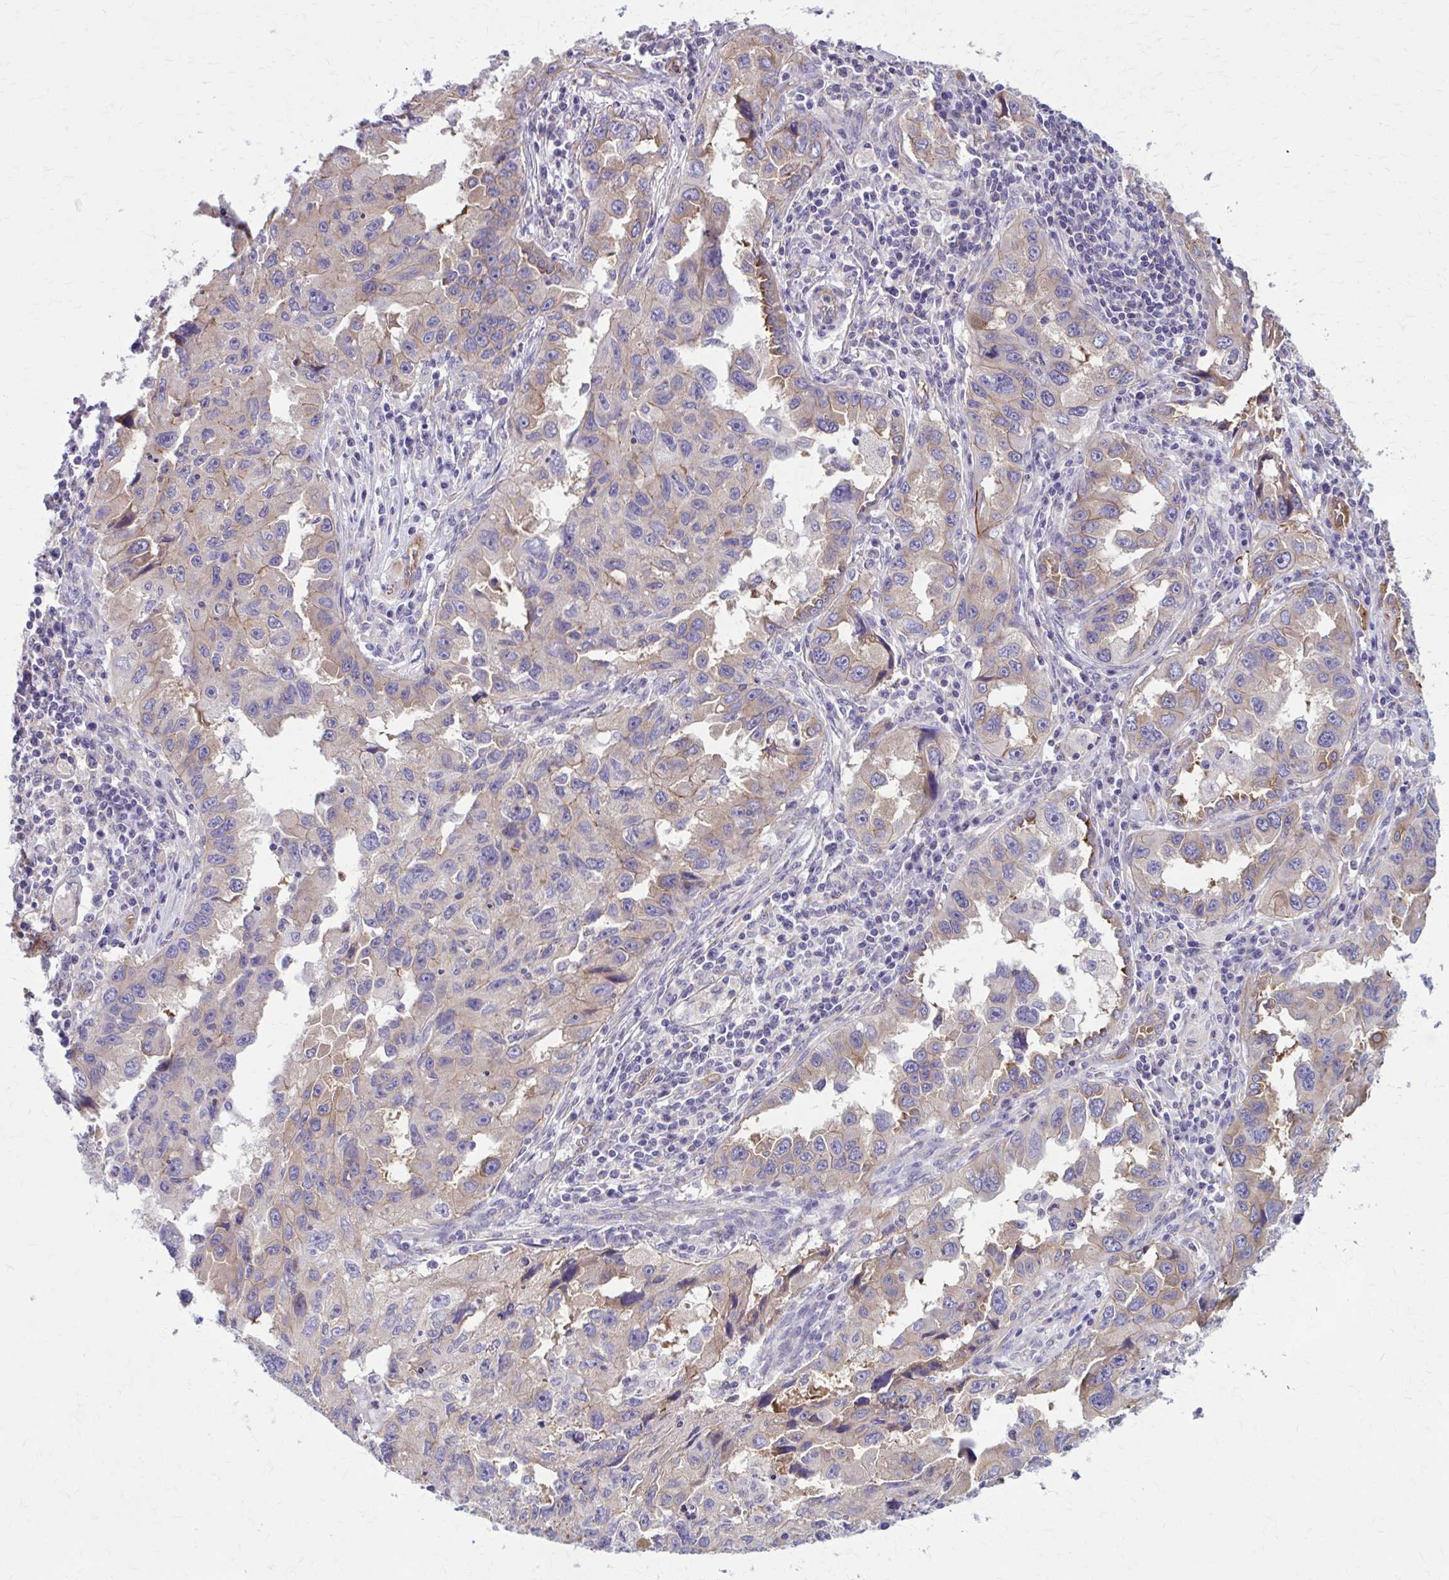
{"staining": {"intensity": "weak", "quantity": "25%-75%", "location": "cytoplasmic/membranous"}, "tissue": "lung cancer", "cell_type": "Tumor cells", "image_type": "cancer", "snomed": [{"axis": "morphology", "description": "Adenocarcinoma, NOS"}, {"axis": "topography", "description": "Lung"}], "caption": "Protein expression analysis of human lung adenocarcinoma reveals weak cytoplasmic/membranous staining in approximately 25%-75% of tumor cells.", "gene": "ZDHHC7", "patient": {"sex": "female", "age": 73}}